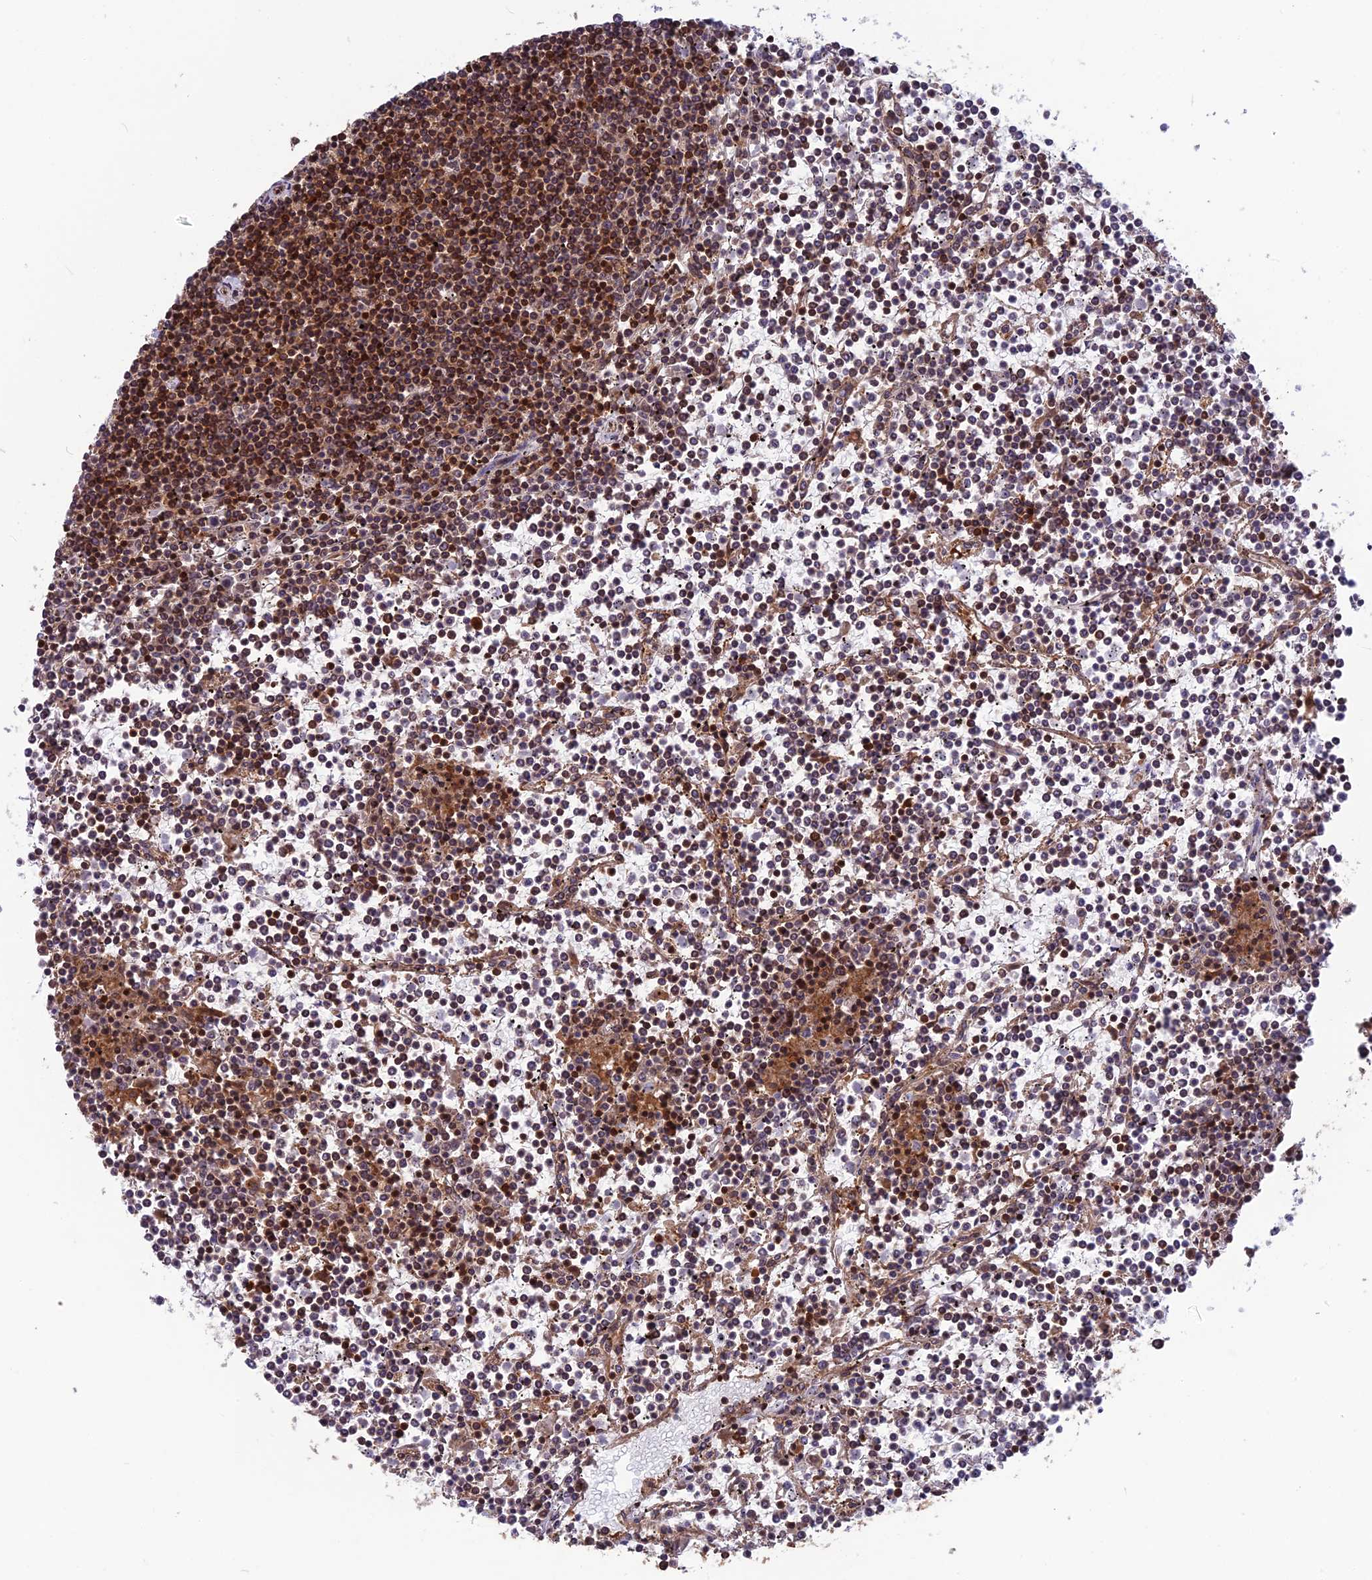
{"staining": {"intensity": "moderate", "quantity": "25%-75%", "location": "cytoplasmic/membranous"}, "tissue": "lymphoma", "cell_type": "Tumor cells", "image_type": "cancer", "snomed": [{"axis": "morphology", "description": "Malignant lymphoma, non-Hodgkin's type, Low grade"}, {"axis": "topography", "description": "Spleen"}], "caption": "The photomicrograph shows a brown stain indicating the presence of a protein in the cytoplasmic/membranous of tumor cells in low-grade malignant lymphoma, non-Hodgkin's type. Nuclei are stained in blue.", "gene": "WDR1", "patient": {"sex": "female", "age": 19}}